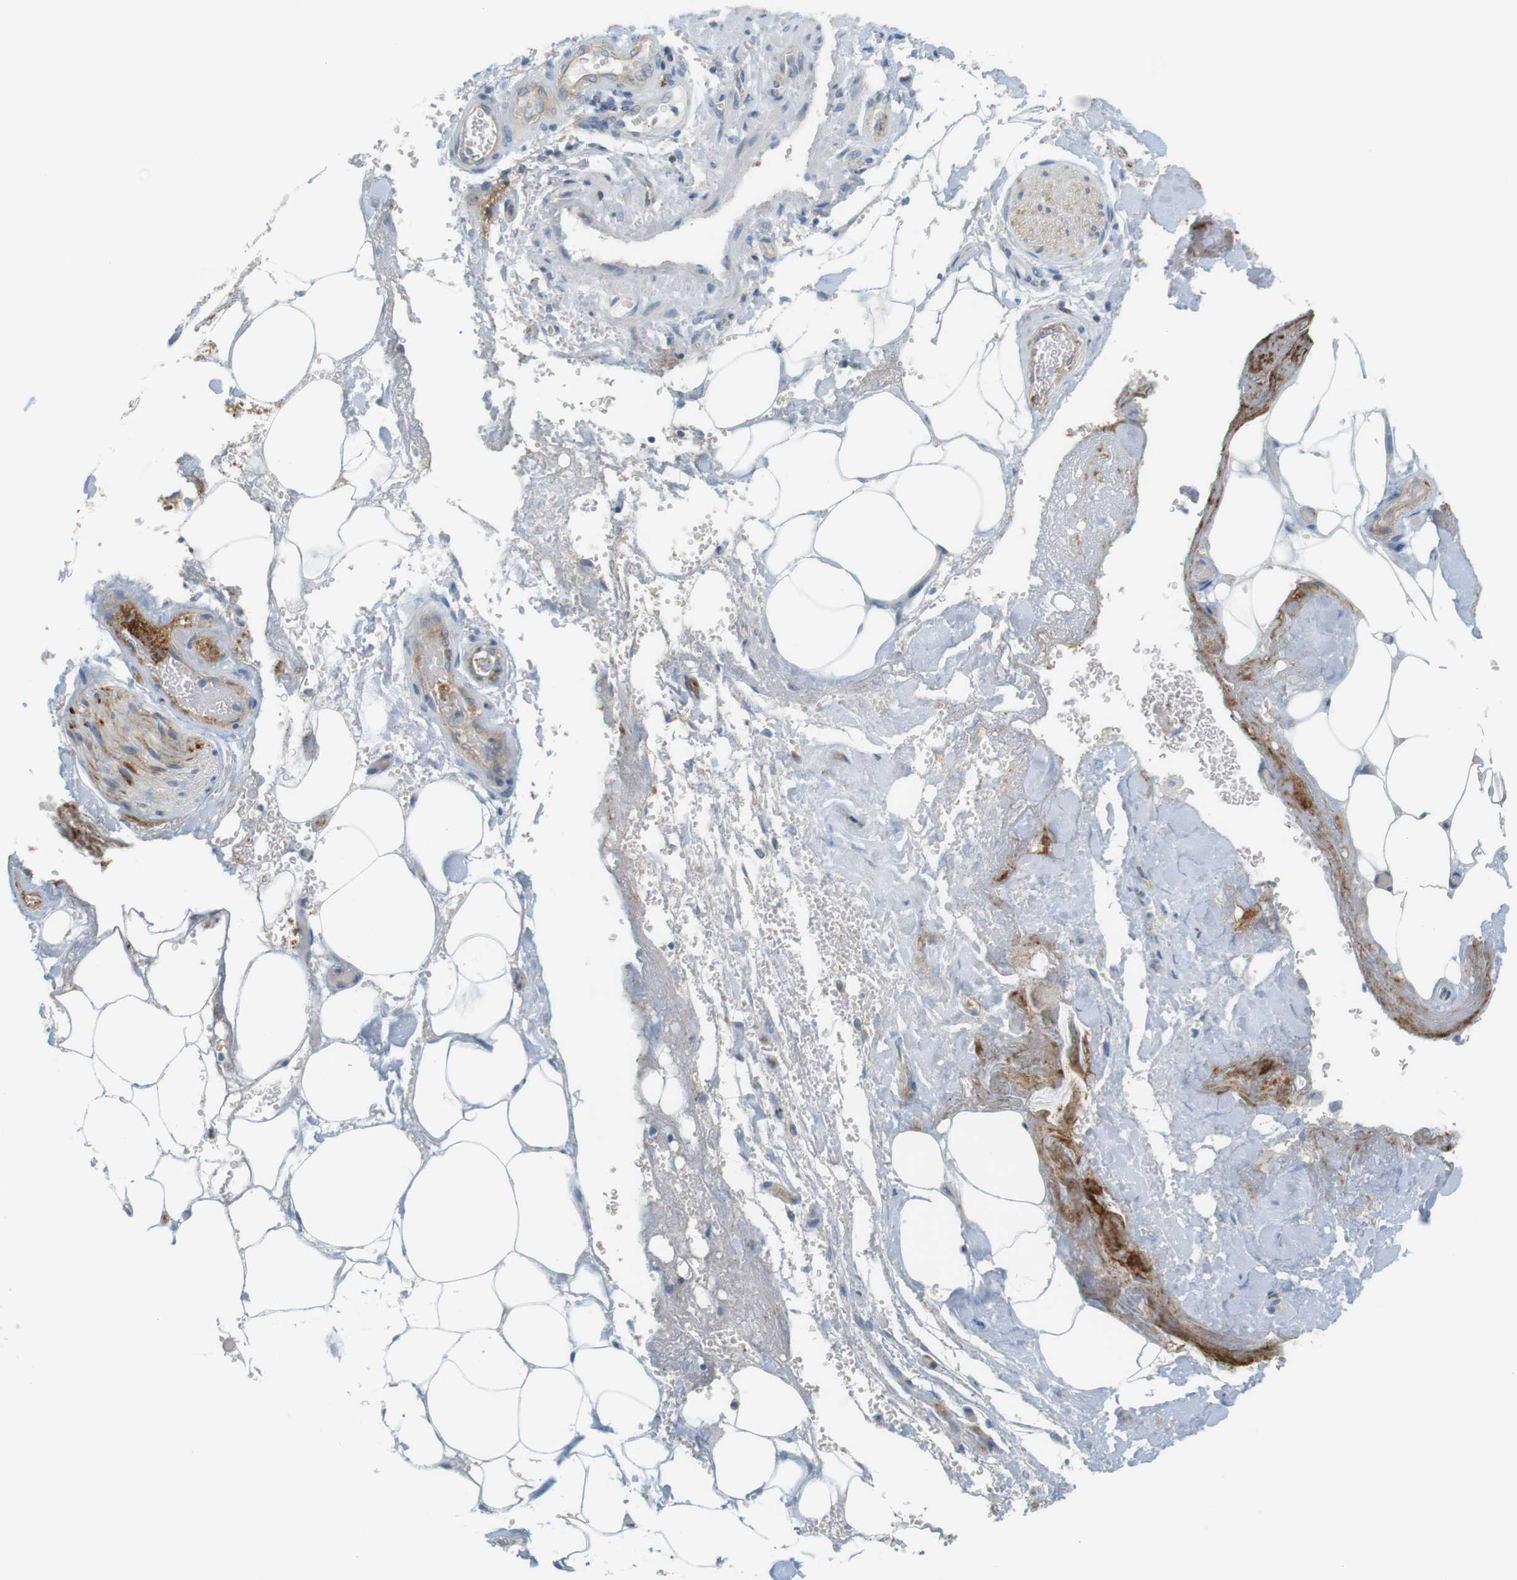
{"staining": {"intensity": "negative", "quantity": "none", "location": "none"}, "tissue": "adipose tissue", "cell_type": "Adipocytes", "image_type": "normal", "snomed": [{"axis": "morphology", "description": "Normal tissue, NOS"}, {"axis": "morphology", "description": "Cholangiocarcinoma"}, {"axis": "topography", "description": "Liver"}, {"axis": "topography", "description": "Peripheral nerve tissue"}], "caption": "DAB (3,3'-diaminobenzidine) immunohistochemical staining of unremarkable human adipose tissue displays no significant staining in adipocytes. (Immunohistochemistry, brightfield microscopy, high magnification).", "gene": "F2R", "patient": {"sex": "male", "age": 50}}